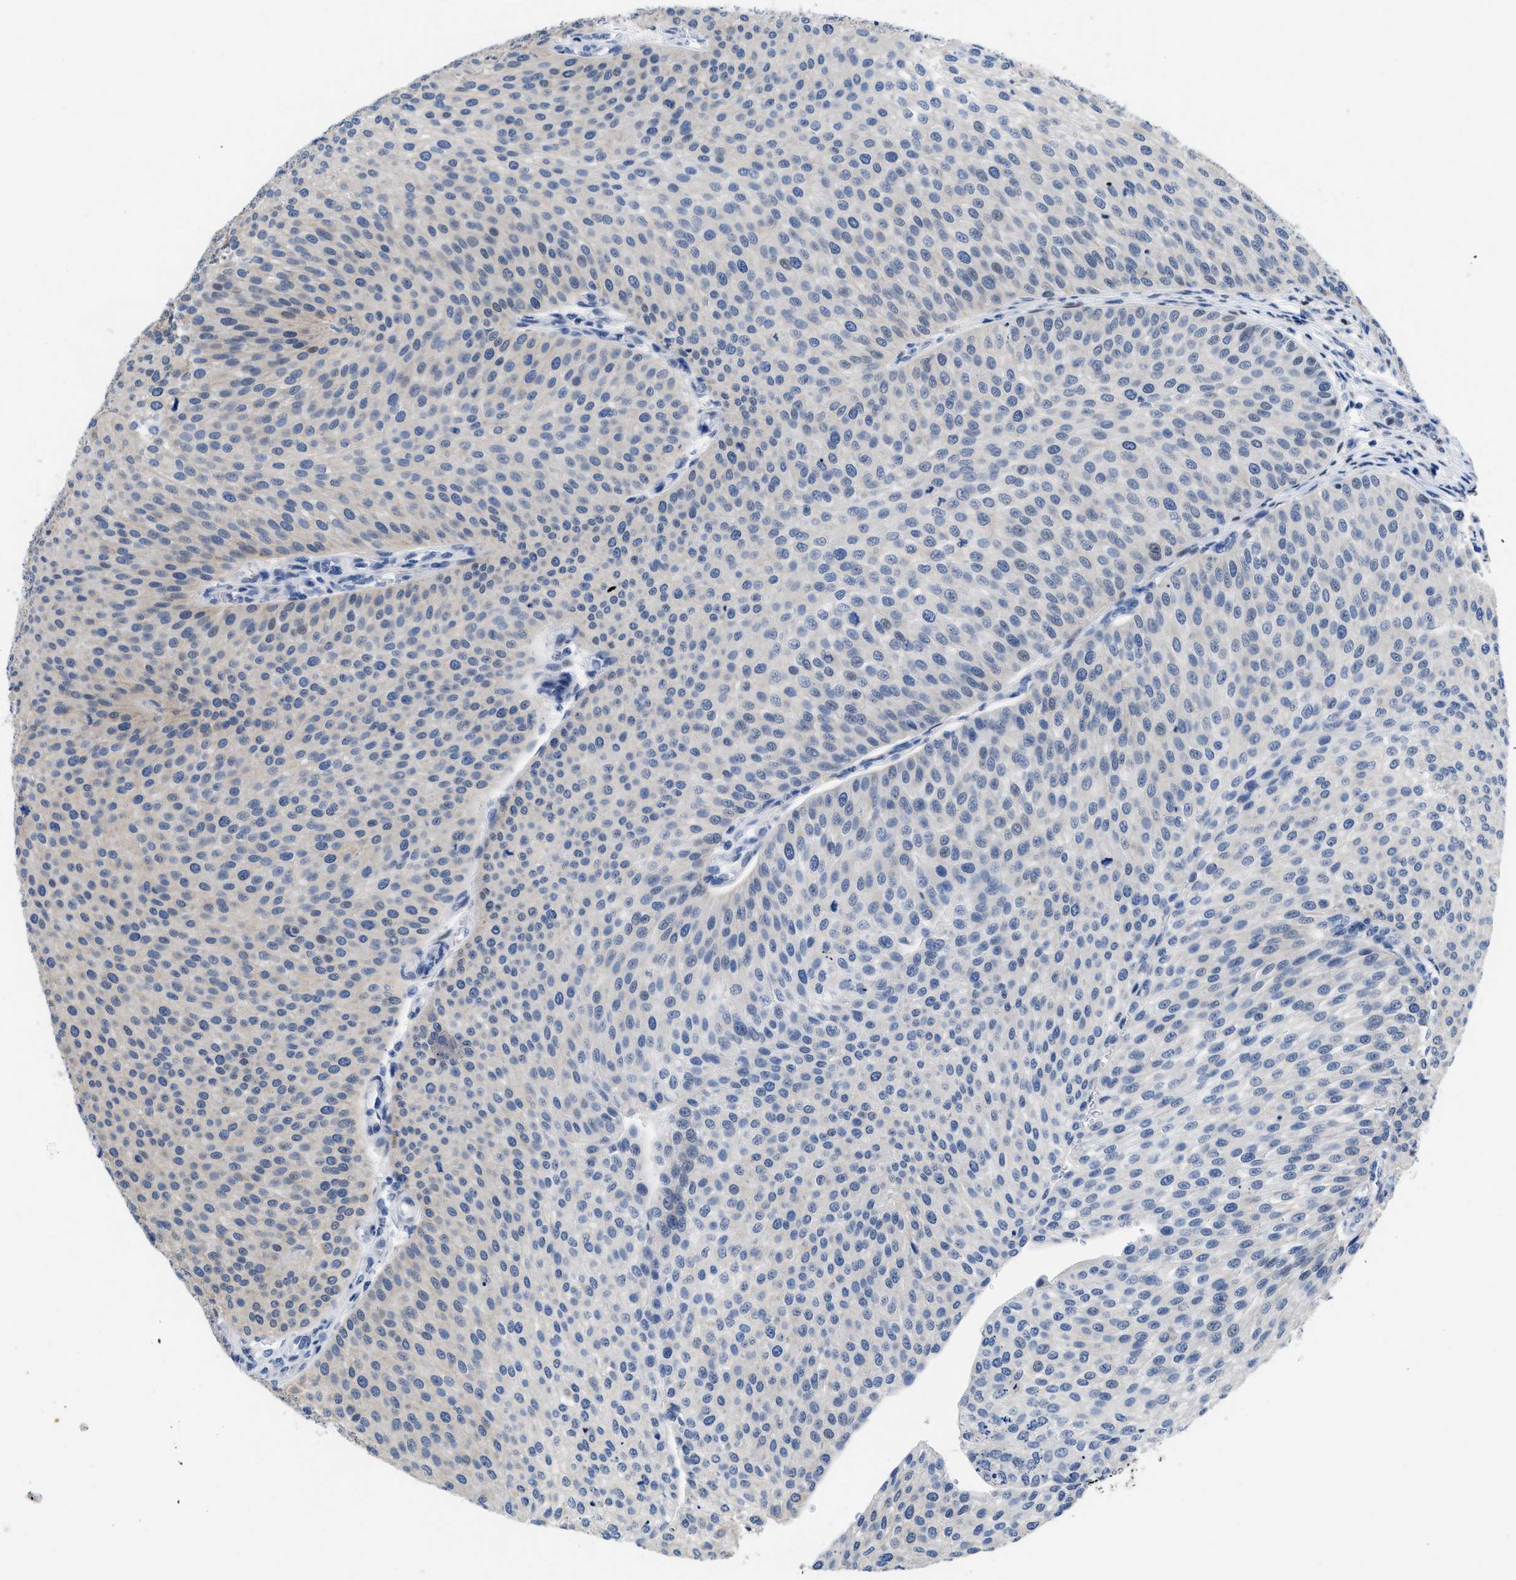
{"staining": {"intensity": "weak", "quantity": "<25%", "location": "cytoplasmic/membranous,nuclear"}, "tissue": "urothelial cancer", "cell_type": "Tumor cells", "image_type": "cancer", "snomed": [{"axis": "morphology", "description": "Urothelial carcinoma, Low grade"}, {"axis": "topography", "description": "Smooth muscle"}, {"axis": "topography", "description": "Urinary bladder"}], "caption": "Immunohistochemistry of urothelial cancer reveals no staining in tumor cells.", "gene": "NFIX", "patient": {"sex": "male", "age": 60}}